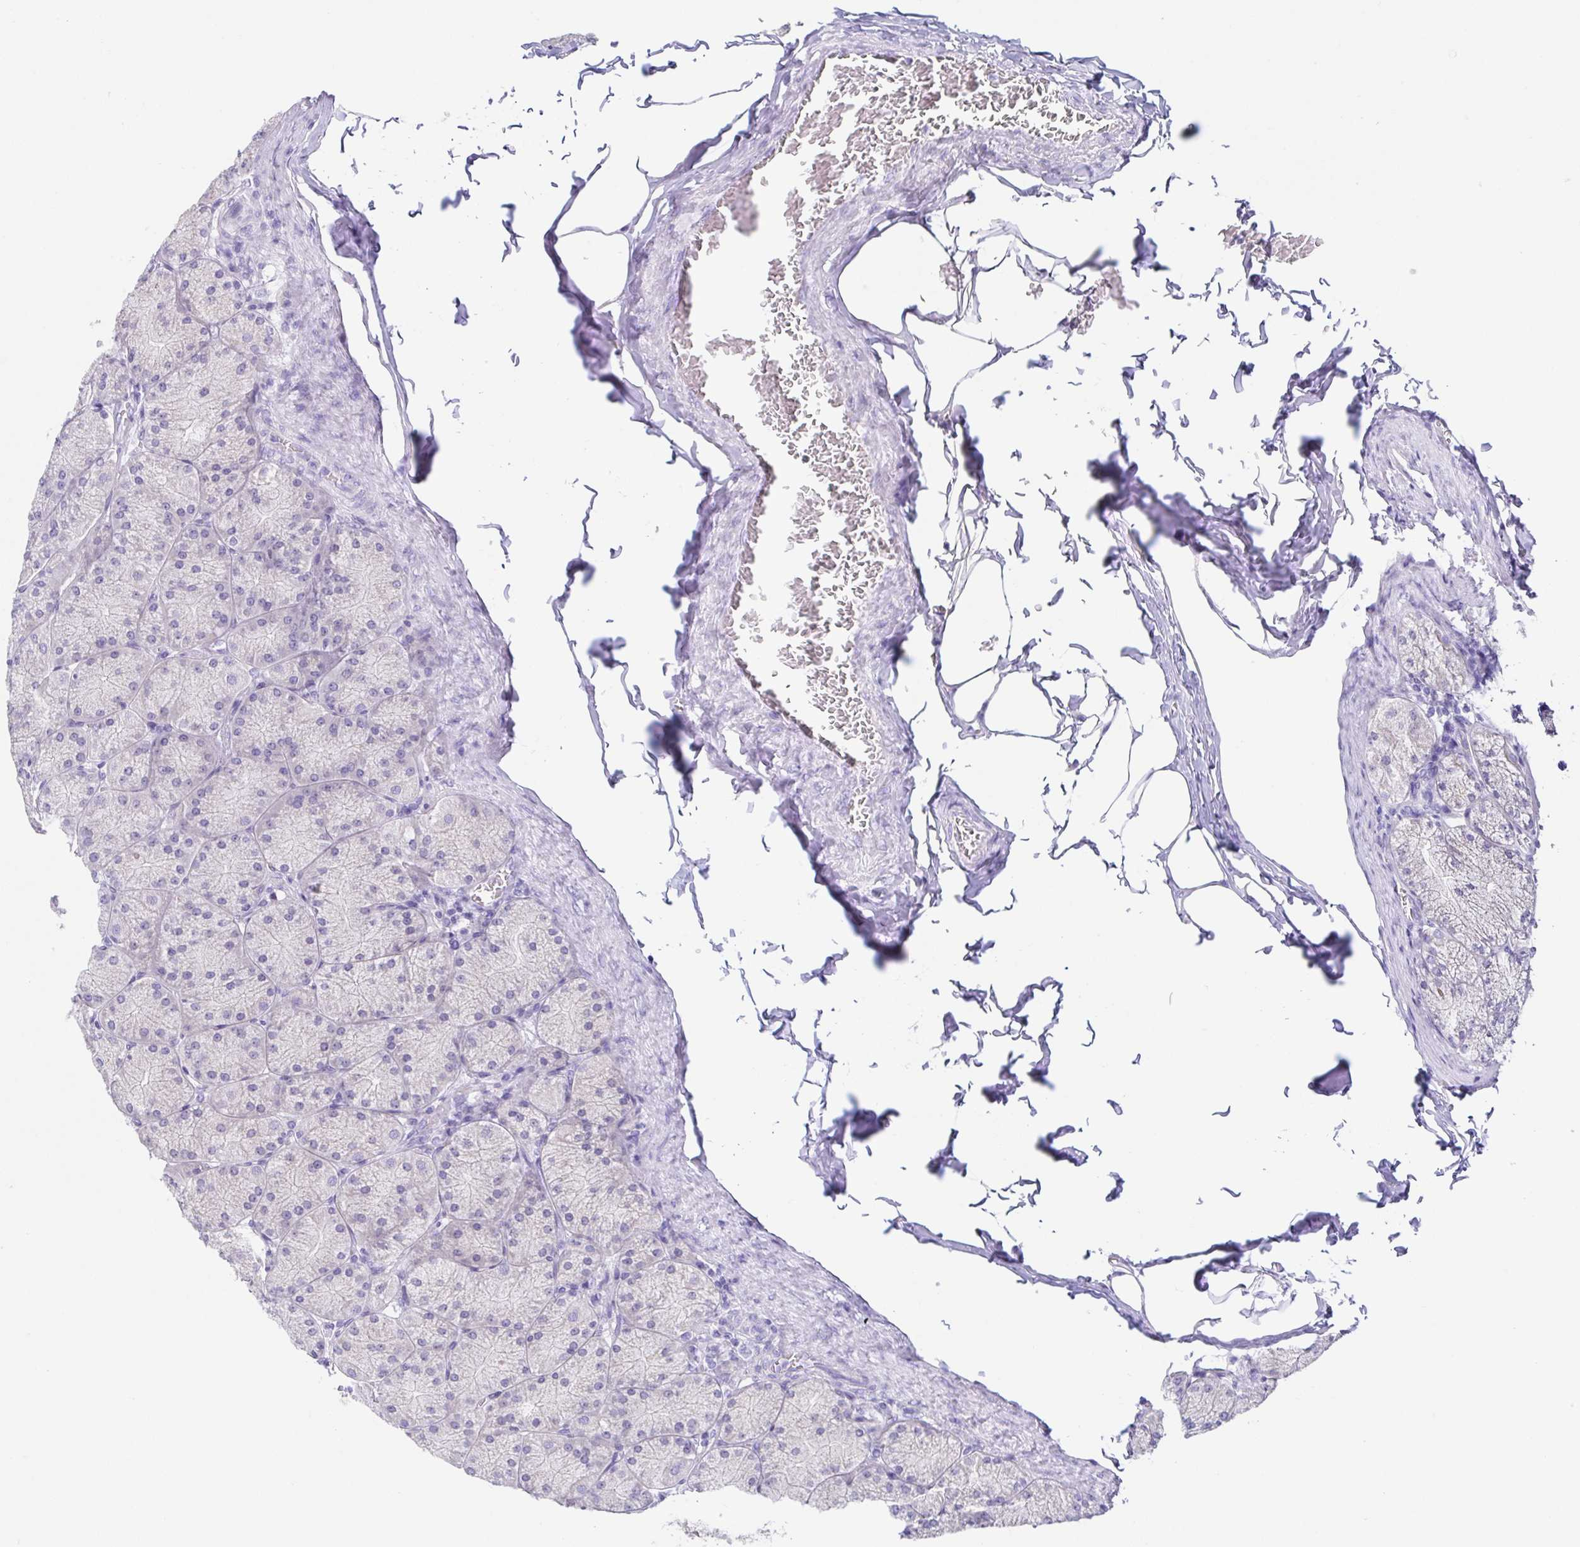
{"staining": {"intensity": "negative", "quantity": "none", "location": "none"}, "tissue": "stomach", "cell_type": "Glandular cells", "image_type": "normal", "snomed": [{"axis": "morphology", "description": "Normal tissue, NOS"}, {"axis": "topography", "description": "Stomach, upper"}], "caption": "Stomach stained for a protein using immunohistochemistry demonstrates no expression glandular cells.", "gene": "RDH11", "patient": {"sex": "female", "age": 56}}